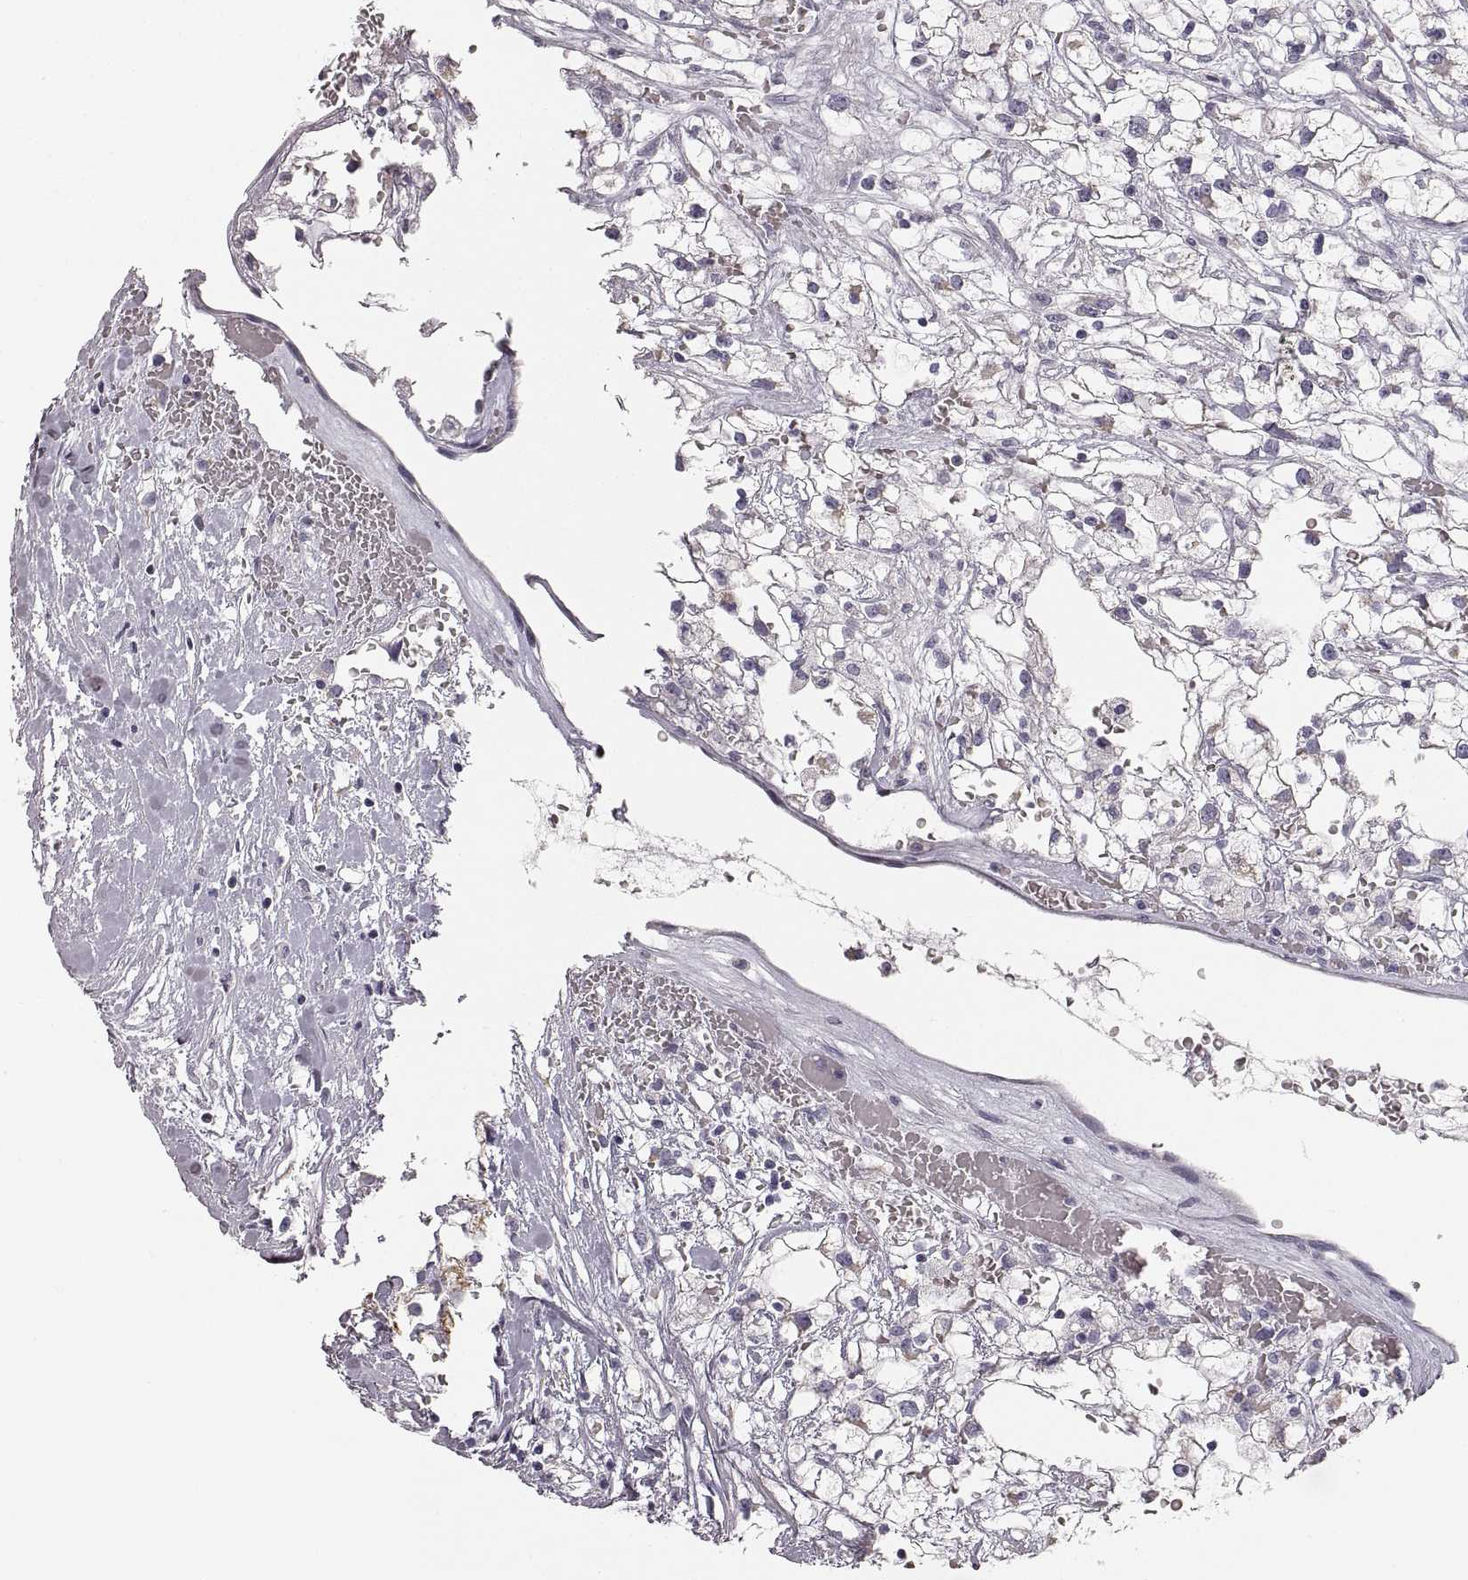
{"staining": {"intensity": "negative", "quantity": "none", "location": "none"}, "tissue": "renal cancer", "cell_type": "Tumor cells", "image_type": "cancer", "snomed": [{"axis": "morphology", "description": "Adenocarcinoma, NOS"}, {"axis": "topography", "description": "Kidney"}], "caption": "Immunohistochemical staining of adenocarcinoma (renal) reveals no significant staining in tumor cells.", "gene": "RDH13", "patient": {"sex": "male", "age": 59}}